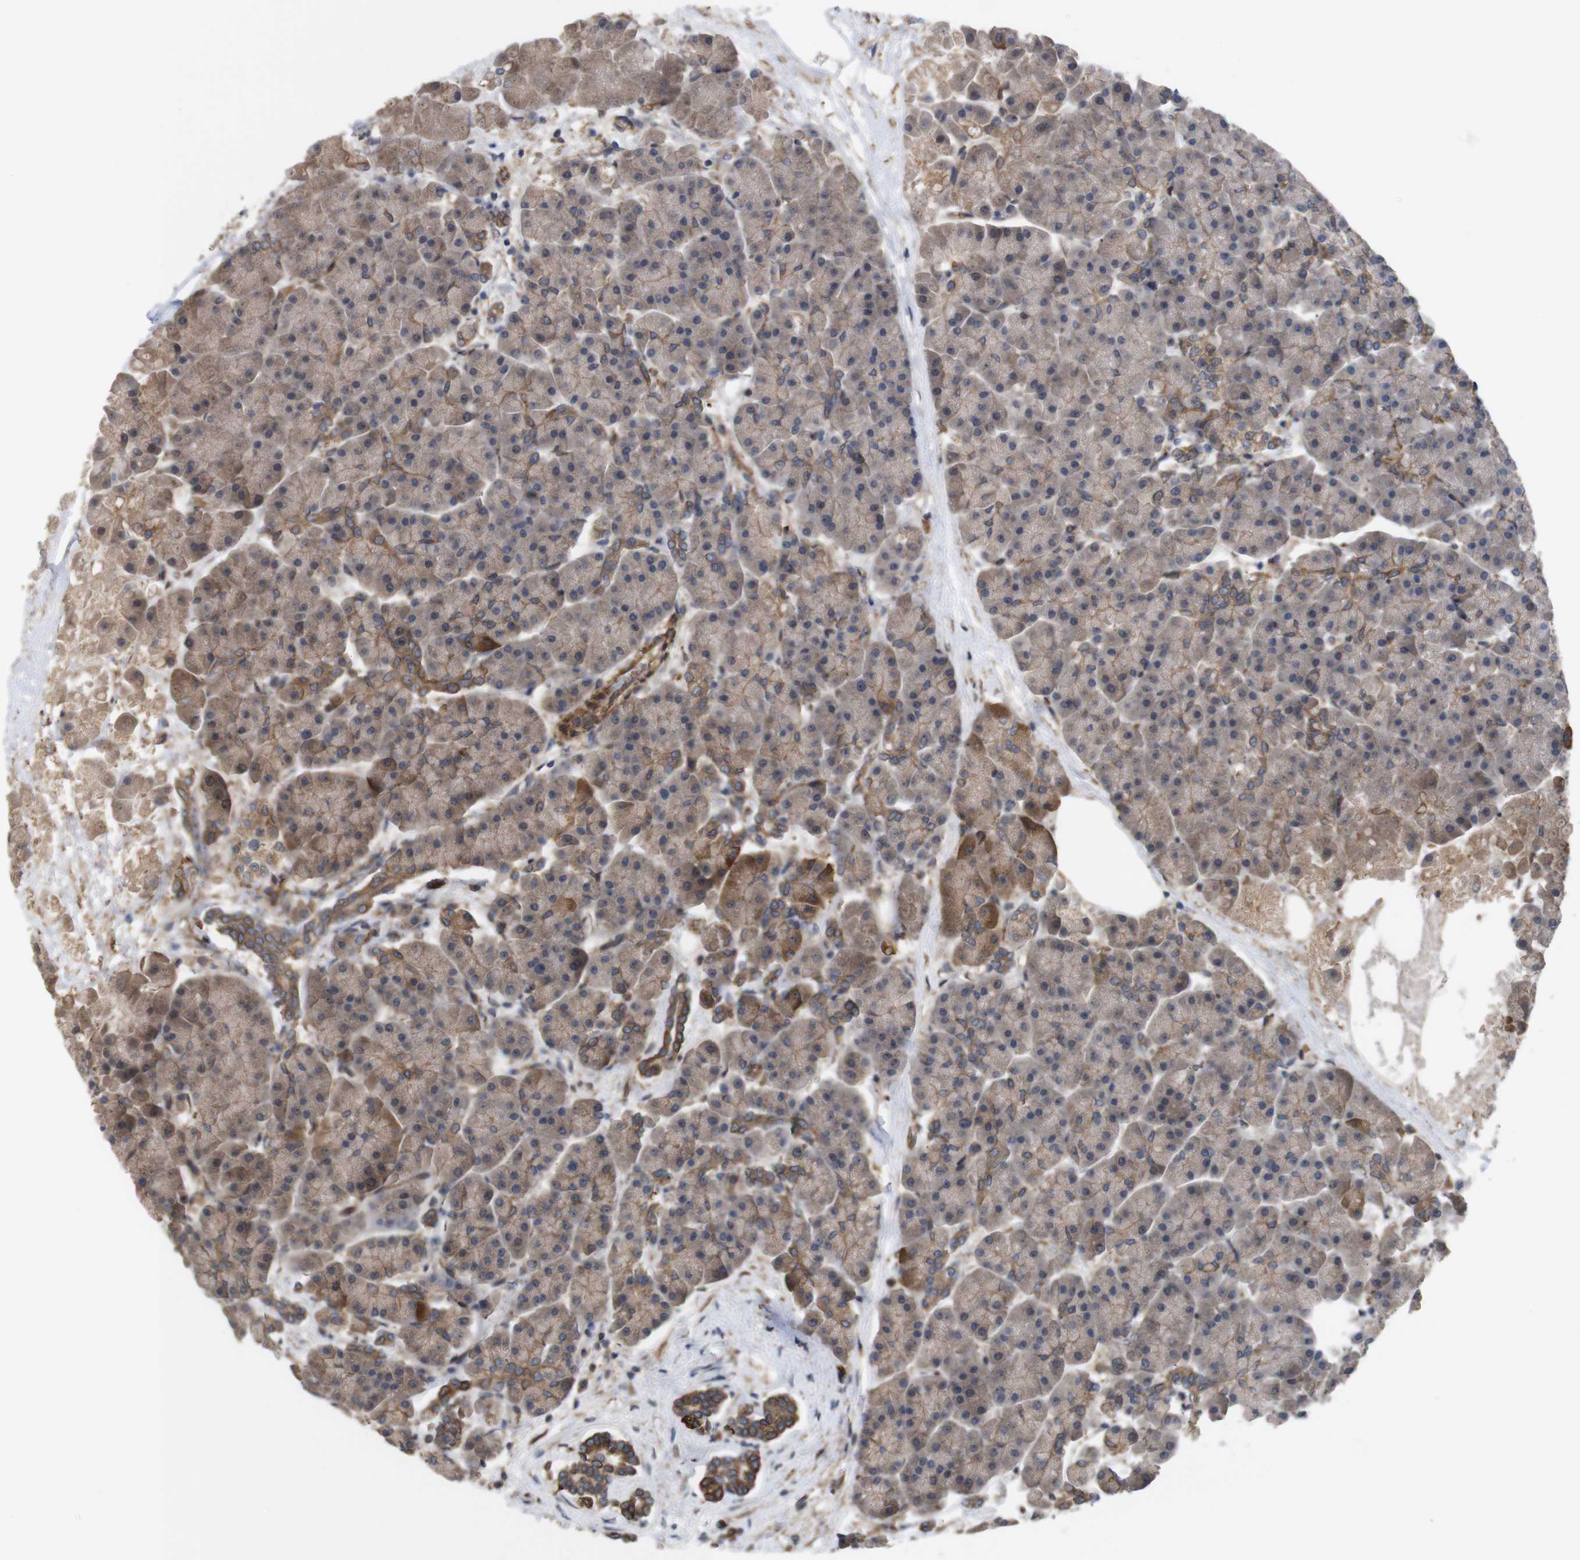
{"staining": {"intensity": "moderate", "quantity": "25%-75%", "location": "cytoplasmic/membranous"}, "tissue": "pancreas", "cell_type": "Exocrine glandular cells", "image_type": "normal", "snomed": [{"axis": "morphology", "description": "Normal tissue, NOS"}, {"axis": "topography", "description": "Pancreas"}], "caption": "Immunohistochemistry staining of benign pancreas, which shows medium levels of moderate cytoplasmic/membranous positivity in approximately 25%-75% of exocrine glandular cells indicating moderate cytoplasmic/membranous protein expression. The staining was performed using DAB (brown) for protein detection and nuclei were counterstained in hematoxylin (blue).", "gene": "TIAM1", "patient": {"sex": "female", "age": 70}}